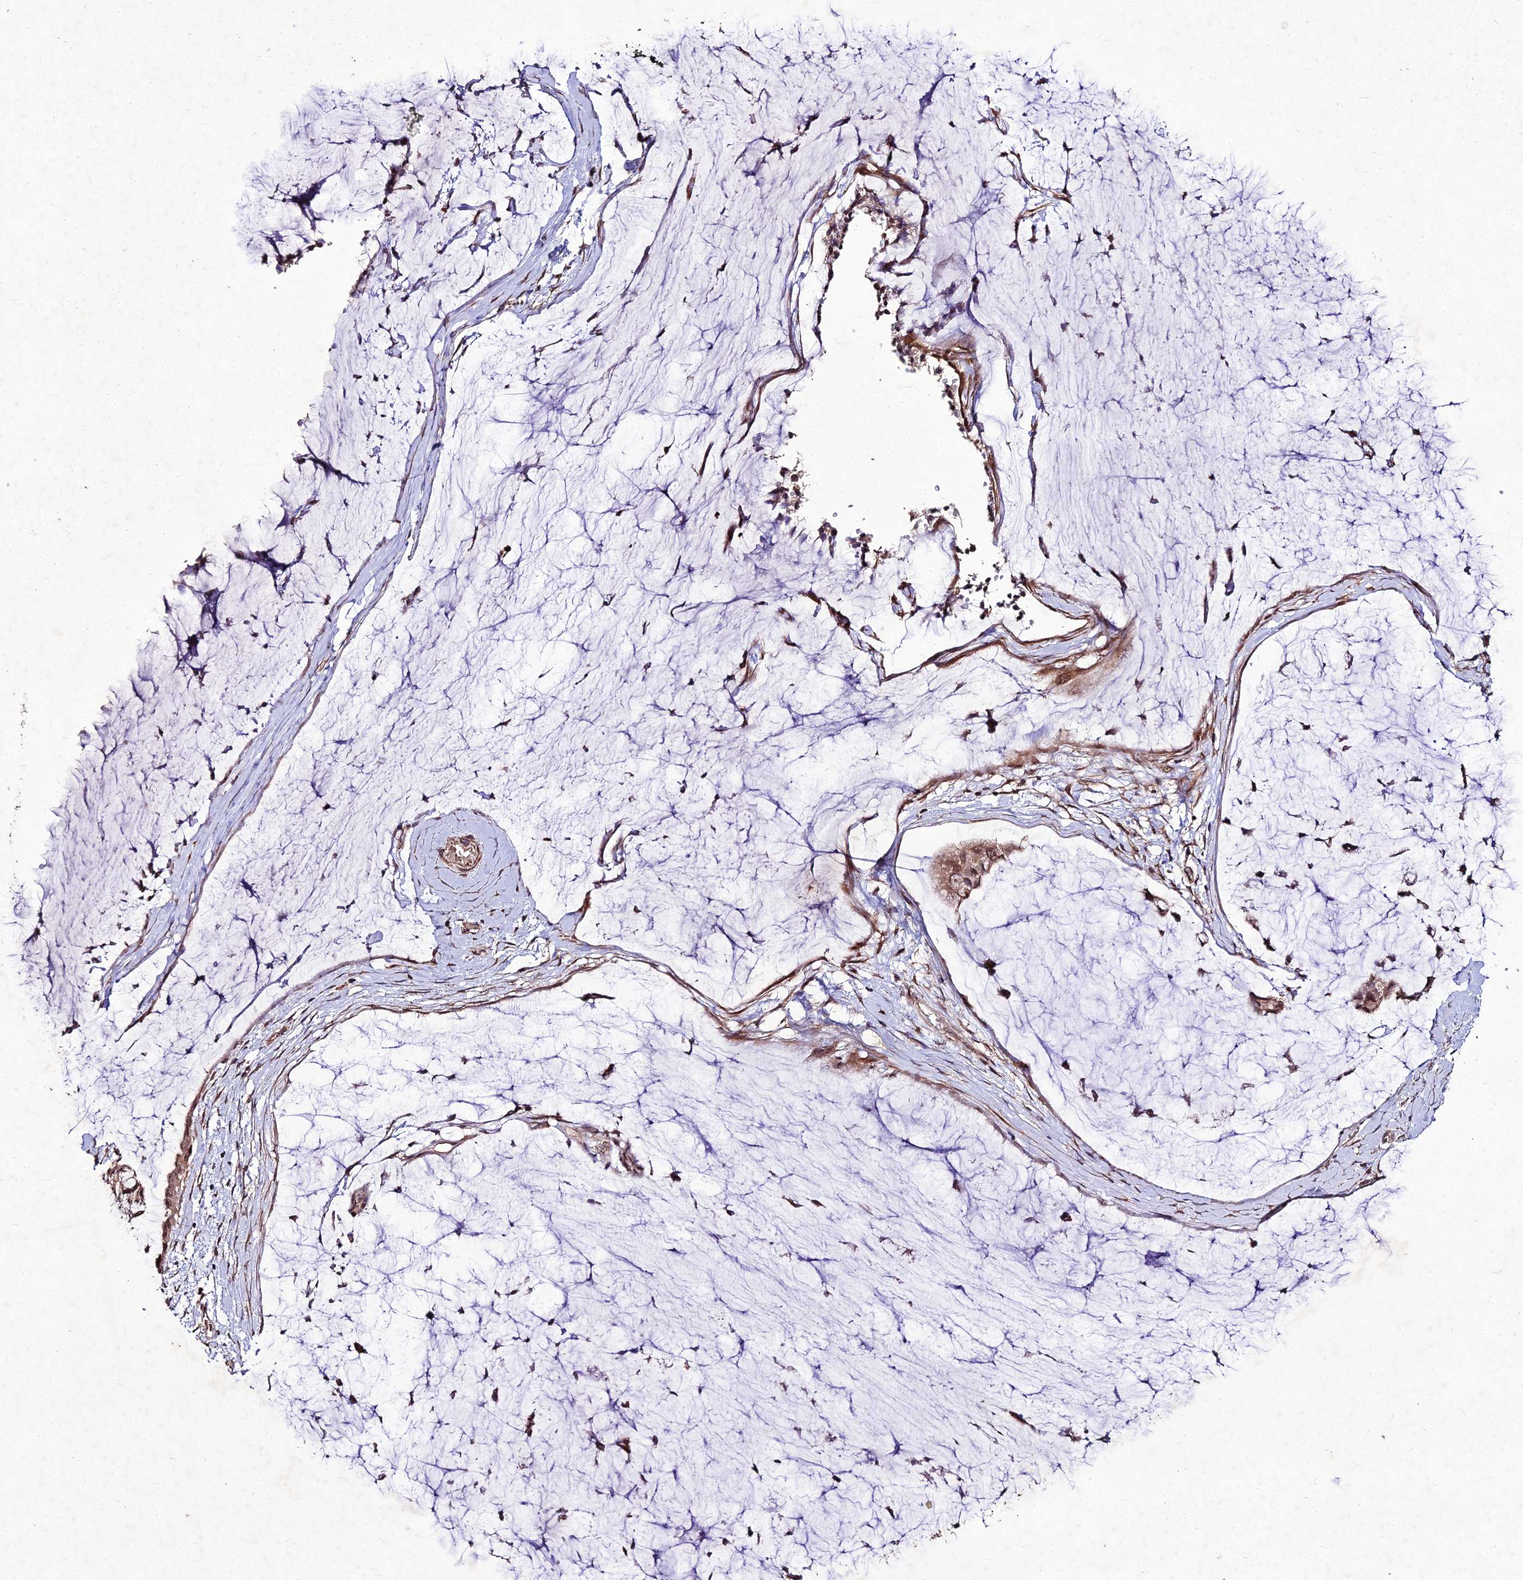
{"staining": {"intensity": "moderate", "quantity": ">75%", "location": "cytoplasmic/membranous,nuclear"}, "tissue": "ovarian cancer", "cell_type": "Tumor cells", "image_type": "cancer", "snomed": [{"axis": "morphology", "description": "Cystadenocarcinoma, mucinous, NOS"}, {"axis": "topography", "description": "Ovary"}], "caption": "Human mucinous cystadenocarcinoma (ovarian) stained for a protein (brown) exhibits moderate cytoplasmic/membranous and nuclear positive expression in about >75% of tumor cells.", "gene": "ZNF766", "patient": {"sex": "female", "age": 39}}